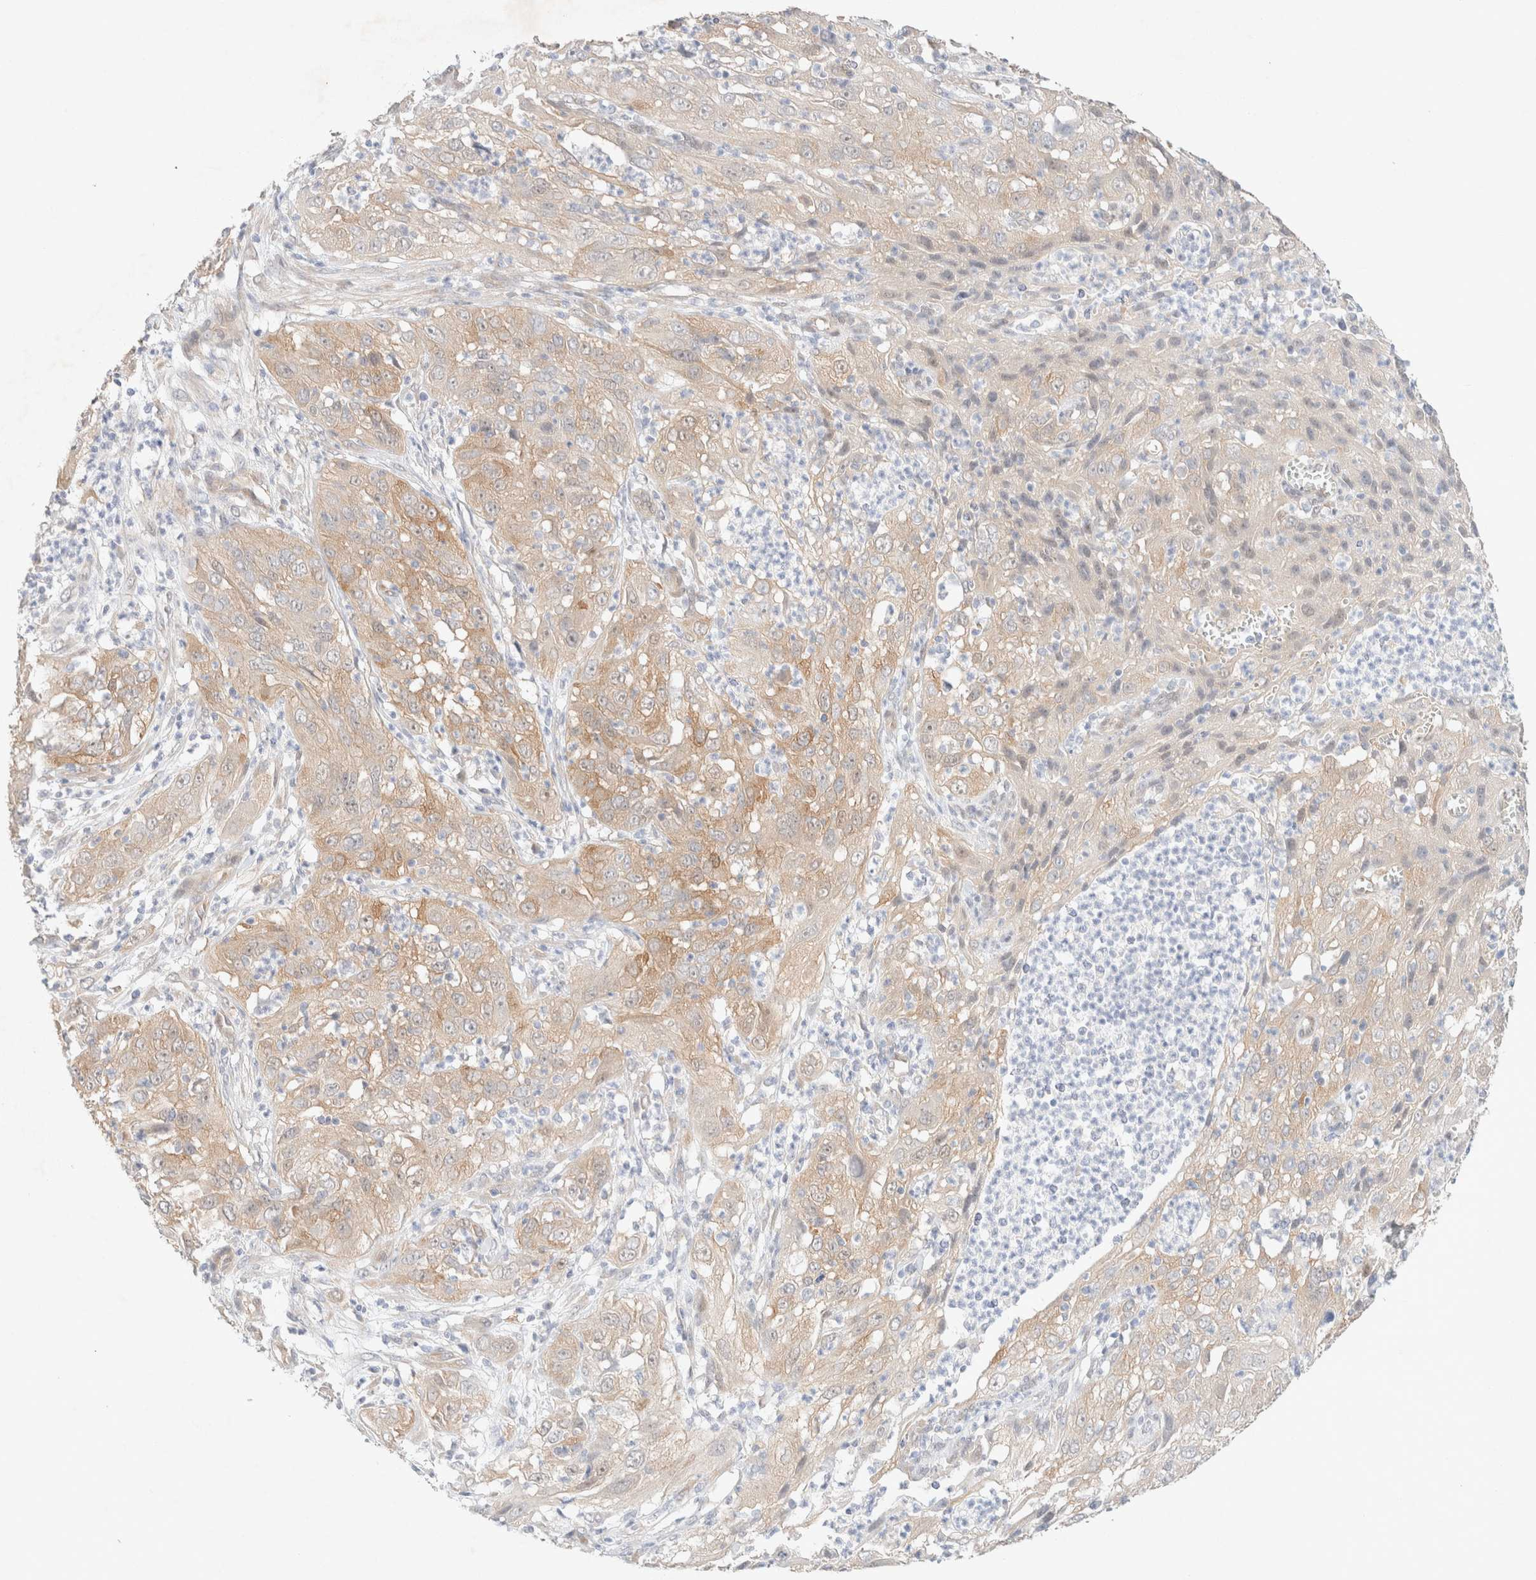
{"staining": {"intensity": "weak", "quantity": ">75%", "location": "cytoplasmic/membranous"}, "tissue": "cervical cancer", "cell_type": "Tumor cells", "image_type": "cancer", "snomed": [{"axis": "morphology", "description": "Squamous cell carcinoma, NOS"}, {"axis": "topography", "description": "Cervix"}], "caption": "Cervical cancer (squamous cell carcinoma) stained with a brown dye displays weak cytoplasmic/membranous positive expression in about >75% of tumor cells.", "gene": "CSNK1E", "patient": {"sex": "female", "age": 32}}